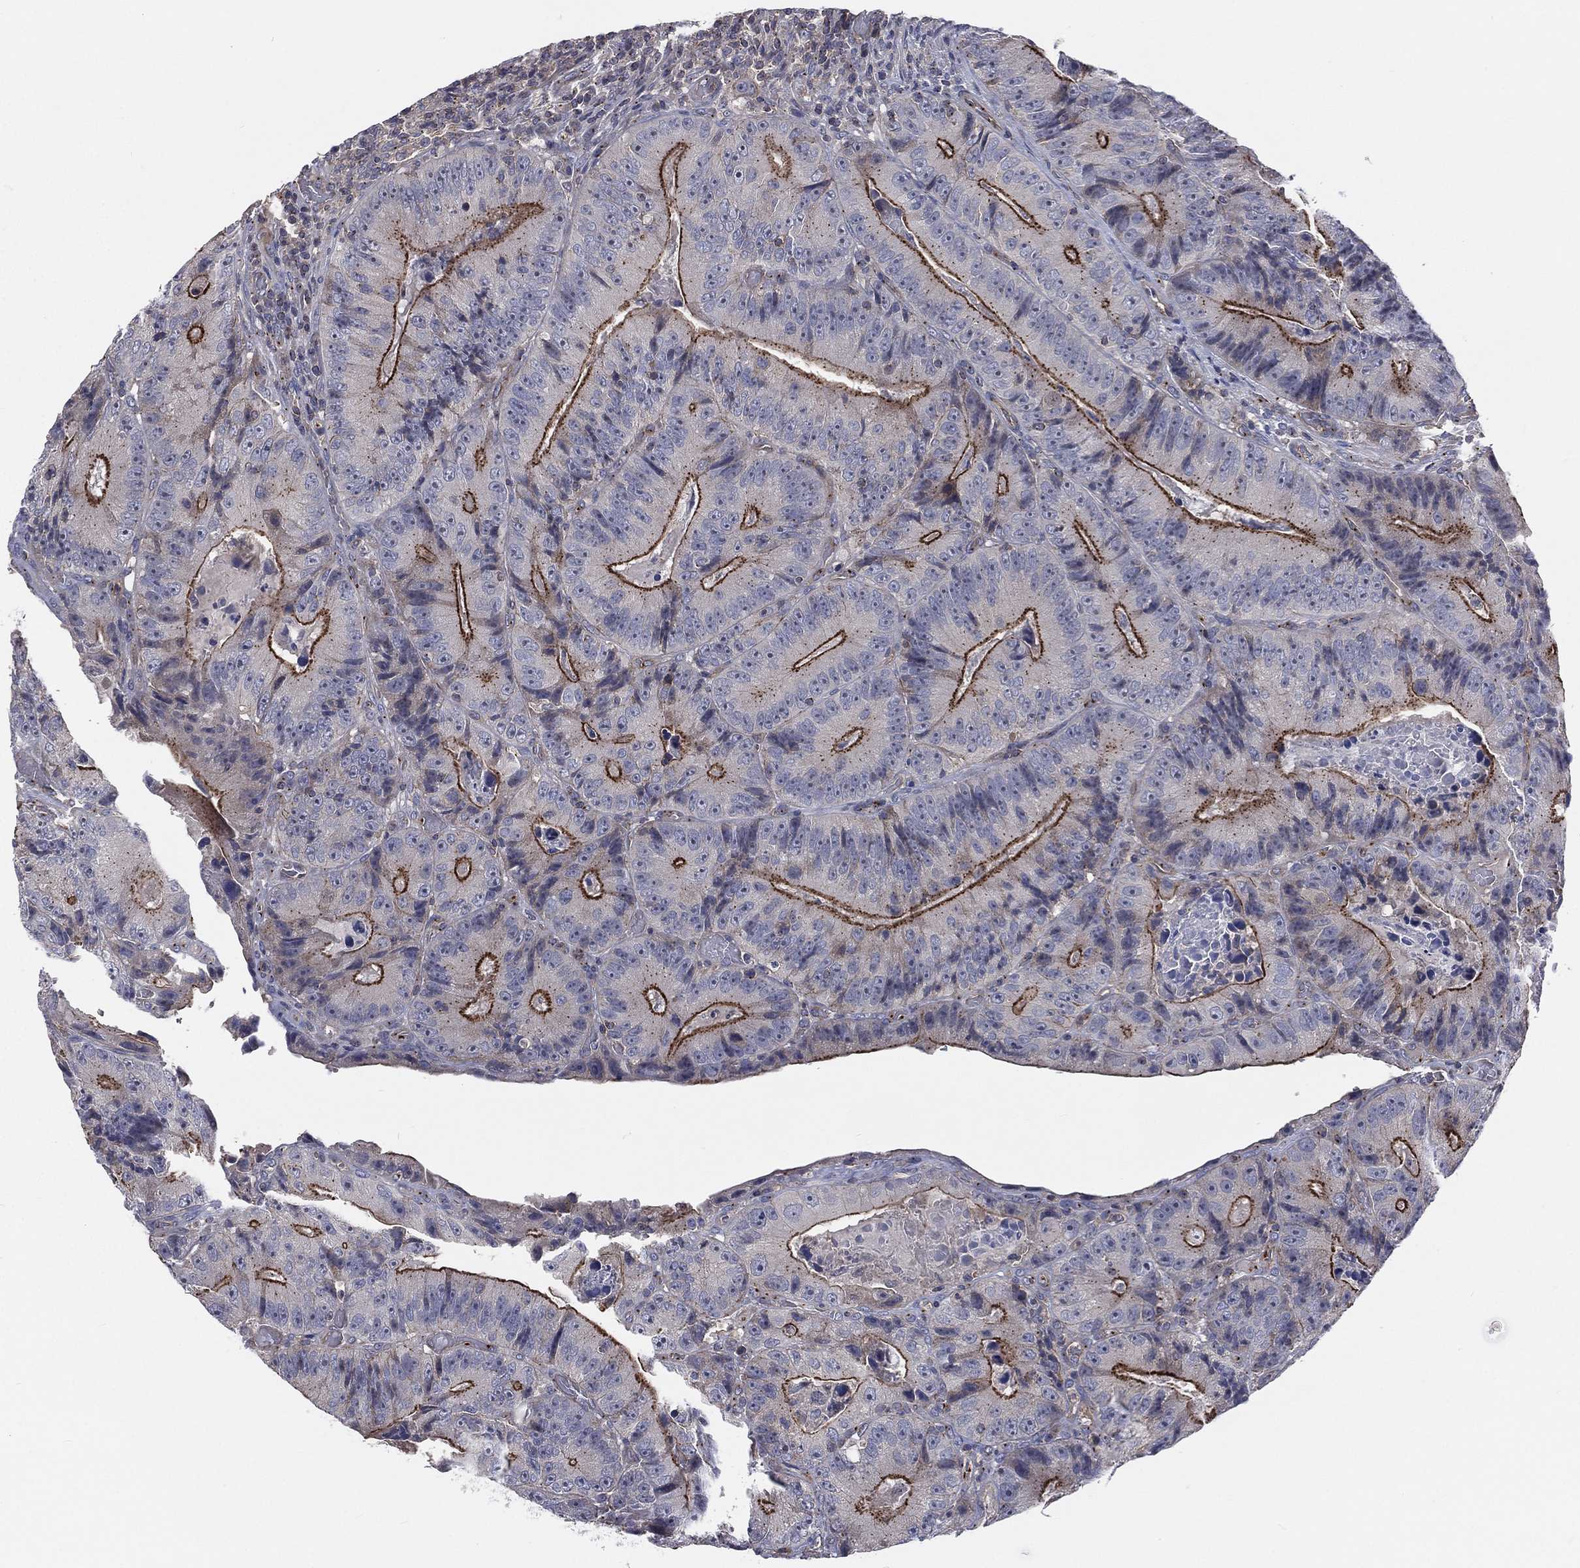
{"staining": {"intensity": "strong", "quantity": "25%-75%", "location": "cytoplasmic/membranous"}, "tissue": "colorectal cancer", "cell_type": "Tumor cells", "image_type": "cancer", "snomed": [{"axis": "morphology", "description": "Adenocarcinoma, NOS"}, {"axis": "topography", "description": "Colon"}], "caption": "A brown stain shows strong cytoplasmic/membranous positivity of a protein in human colorectal adenocarcinoma tumor cells. Ihc stains the protein of interest in brown and the nuclei are stained blue.", "gene": "CROCC", "patient": {"sex": "female", "age": 86}}